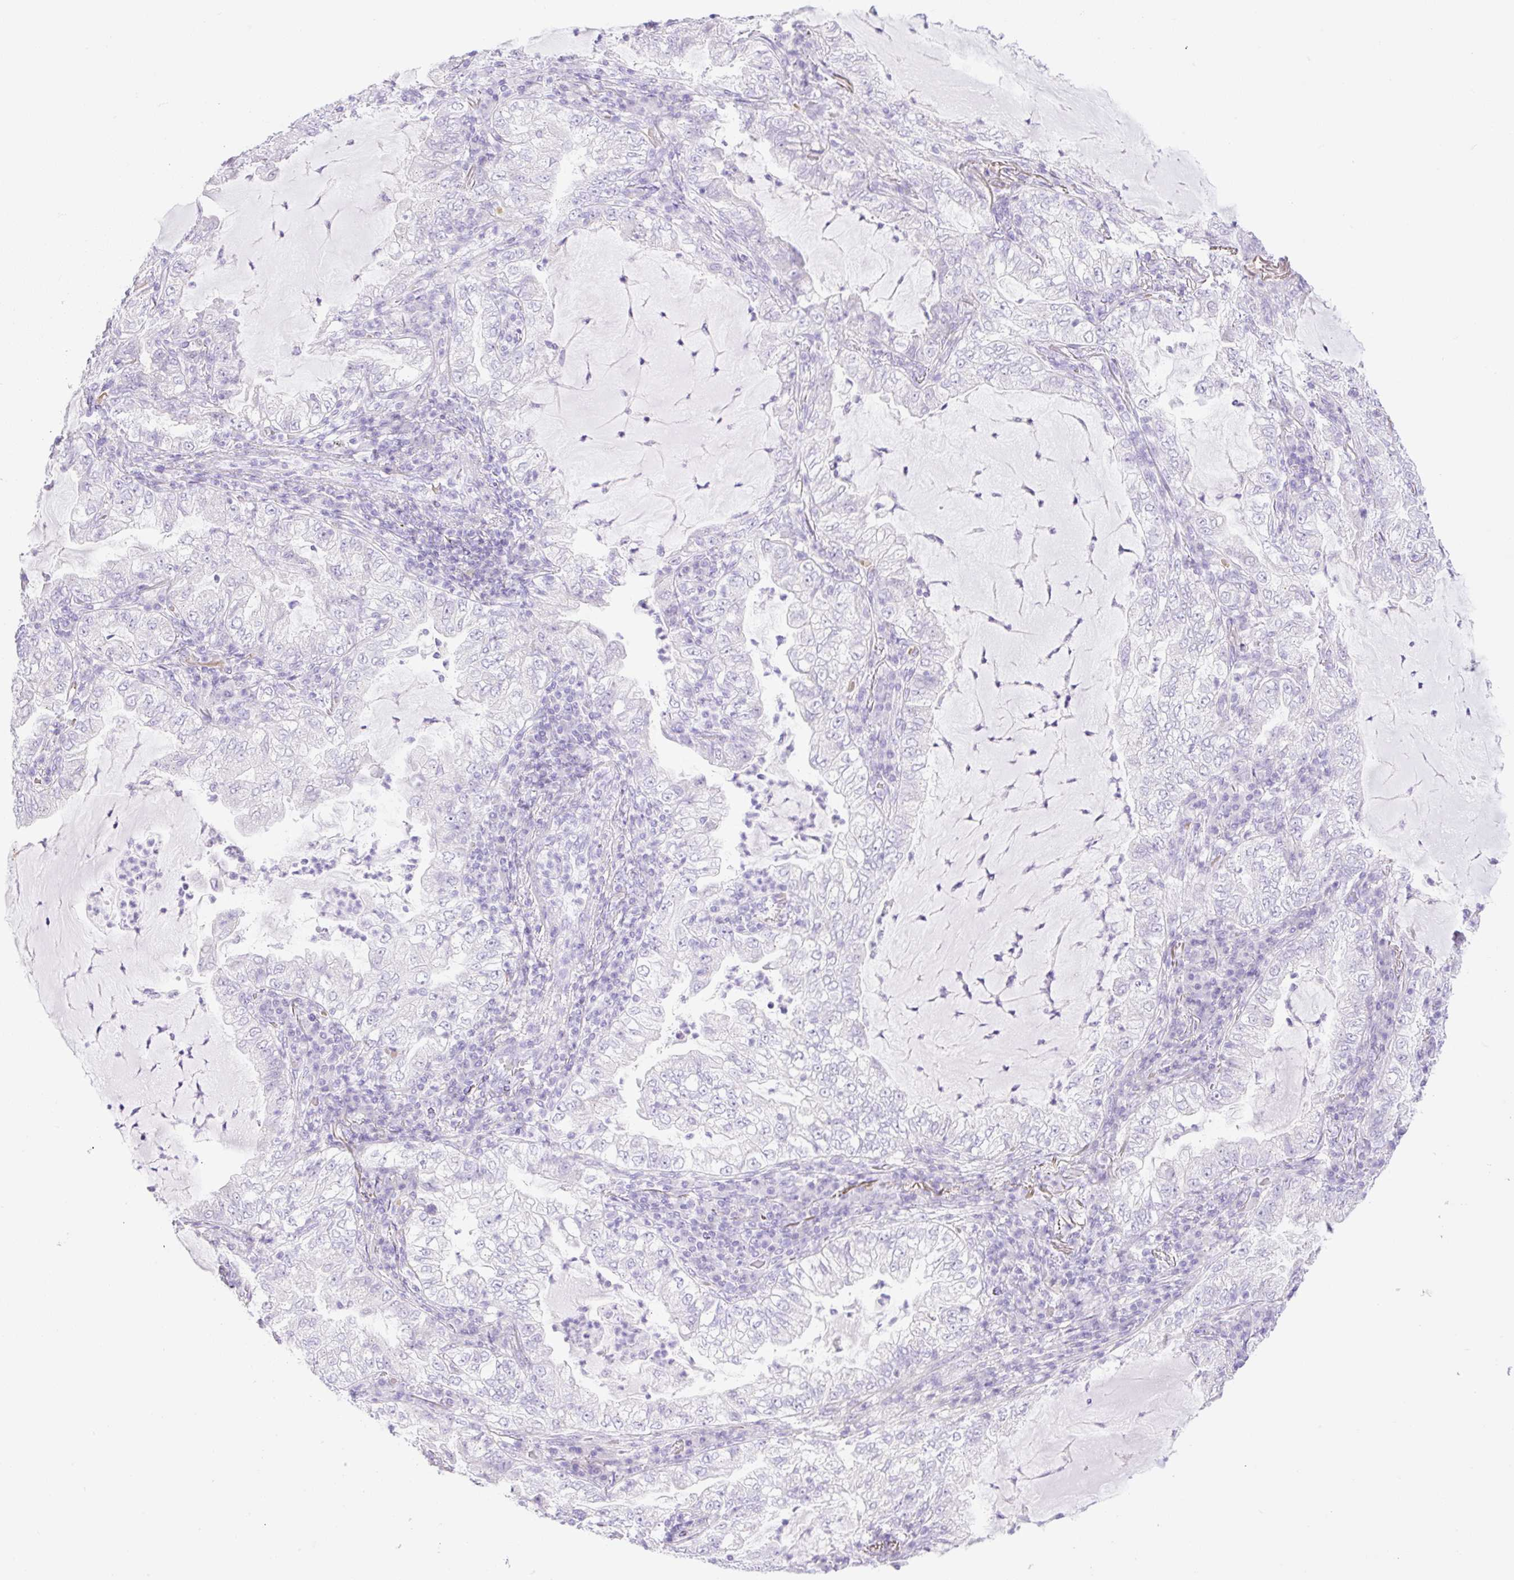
{"staining": {"intensity": "negative", "quantity": "none", "location": "none"}, "tissue": "lung cancer", "cell_type": "Tumor cells", "image_type": "cancer", "snomed": [{"axis": "morphology", "description": "Adenocarcinoma, NOS"}, {"axis": "topography", "description": "Lung"}], "caption": "Image shows no significant protein expression in tumor cells of adenocarcinoma (lung).", "gene": "CDX1", "patient": {"sex": "female", "age": 73}}